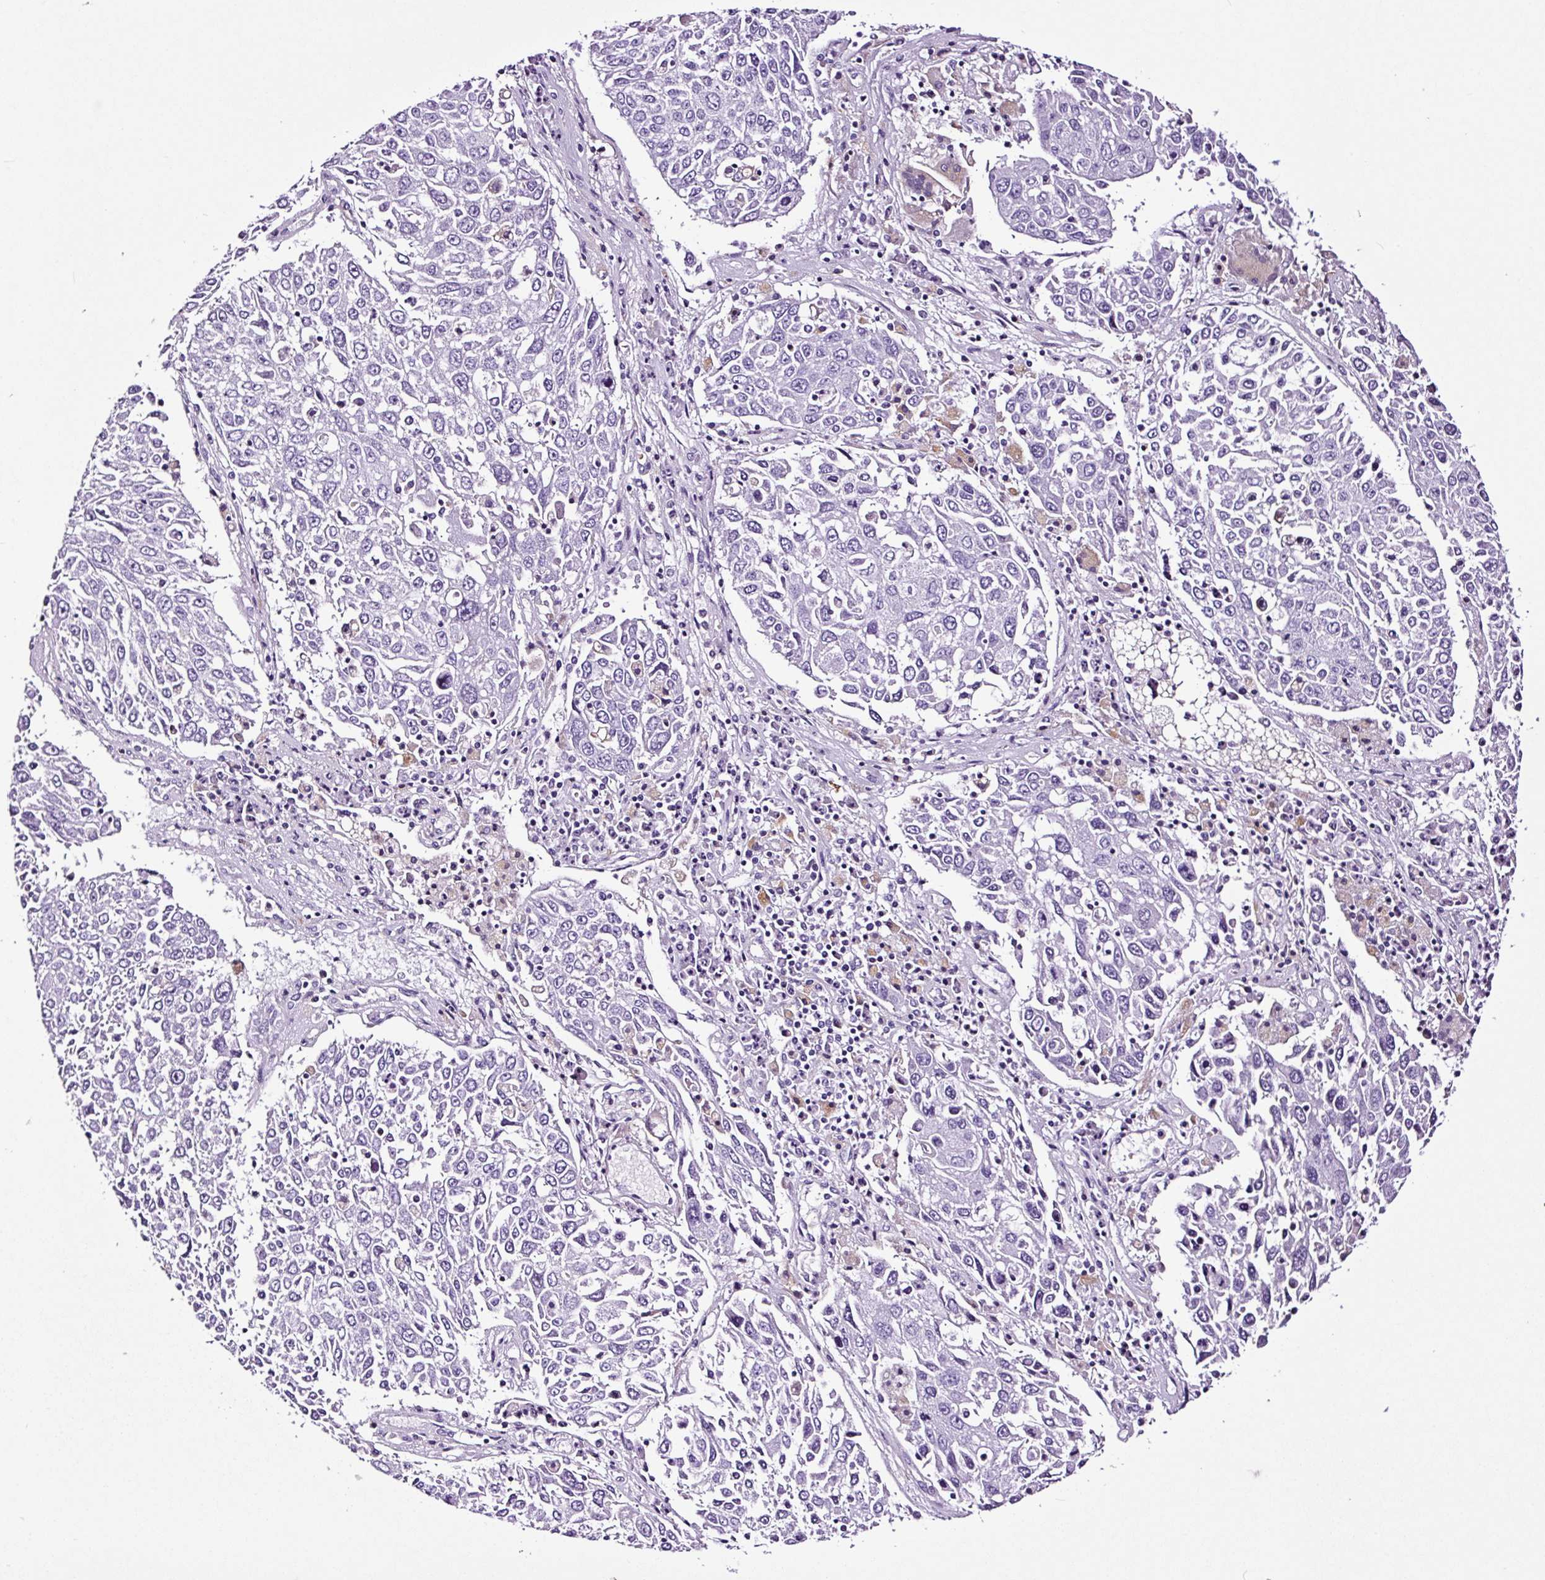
{"staining": {"intensity": "negative", "quantity": "none", "location": "none"}, "tissue": "lung cancer", "cell_type": "Tumor cells", "image_type": "cancer", "snomed": [{"axis": "morphology", "description": "Squamous cell carcinoma, NOS"}, {"axis": "topography", "description": "Lung"}], "caption": "Immunohistochemistry image of human squamous cell carcinoma (lung) stained for a protein (brown), which displays no staining in tumor cells.", "gene": "FBXL7", "patient": {"sex": "male", "age": 65}}